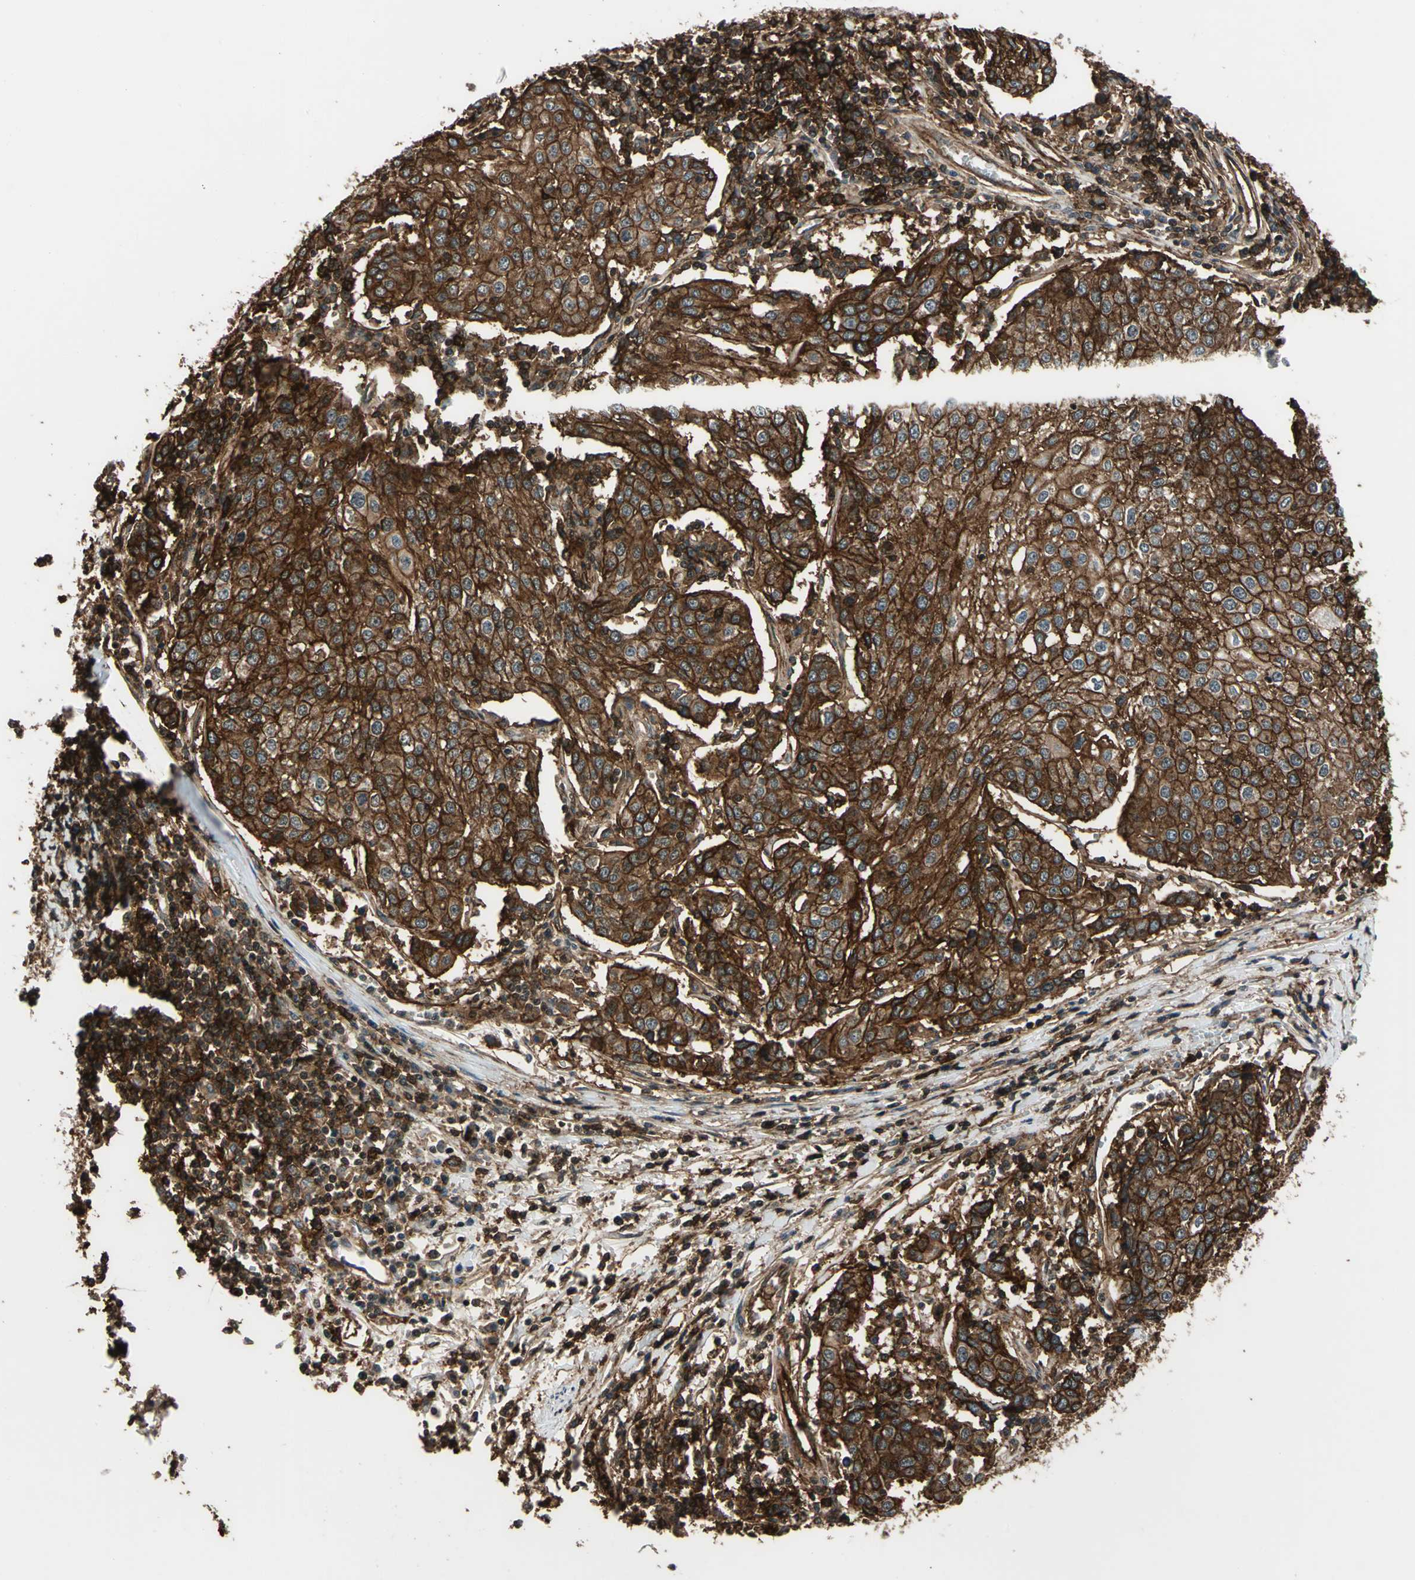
{"staining": {"intensity": "strong", "quantity": ">75%", "location": "cytoplasmic/membranous"}, "tissue": "urothelial cancer", "cell_type": "Tumor cells", "image_type": "cancer", "snomed": [{"axis": "morphology", "description": "Urothelial carcinoma, High grade"}, {"axis": "topography", "description": "Urinary bladder"}], "caption": "Immunohistochemistry photomicrograph of neoplastic tissue: urothelial cancer stained using immunohistochemistry (IHC) shows high levels of strong protein expression localized specifically in the cytoplasmic/membranous of tumor cells, appearing as a cytoplasmic/membranous brown color.", "gene": "NR2C2", "patient": {"sex": "female", "age": 85}}